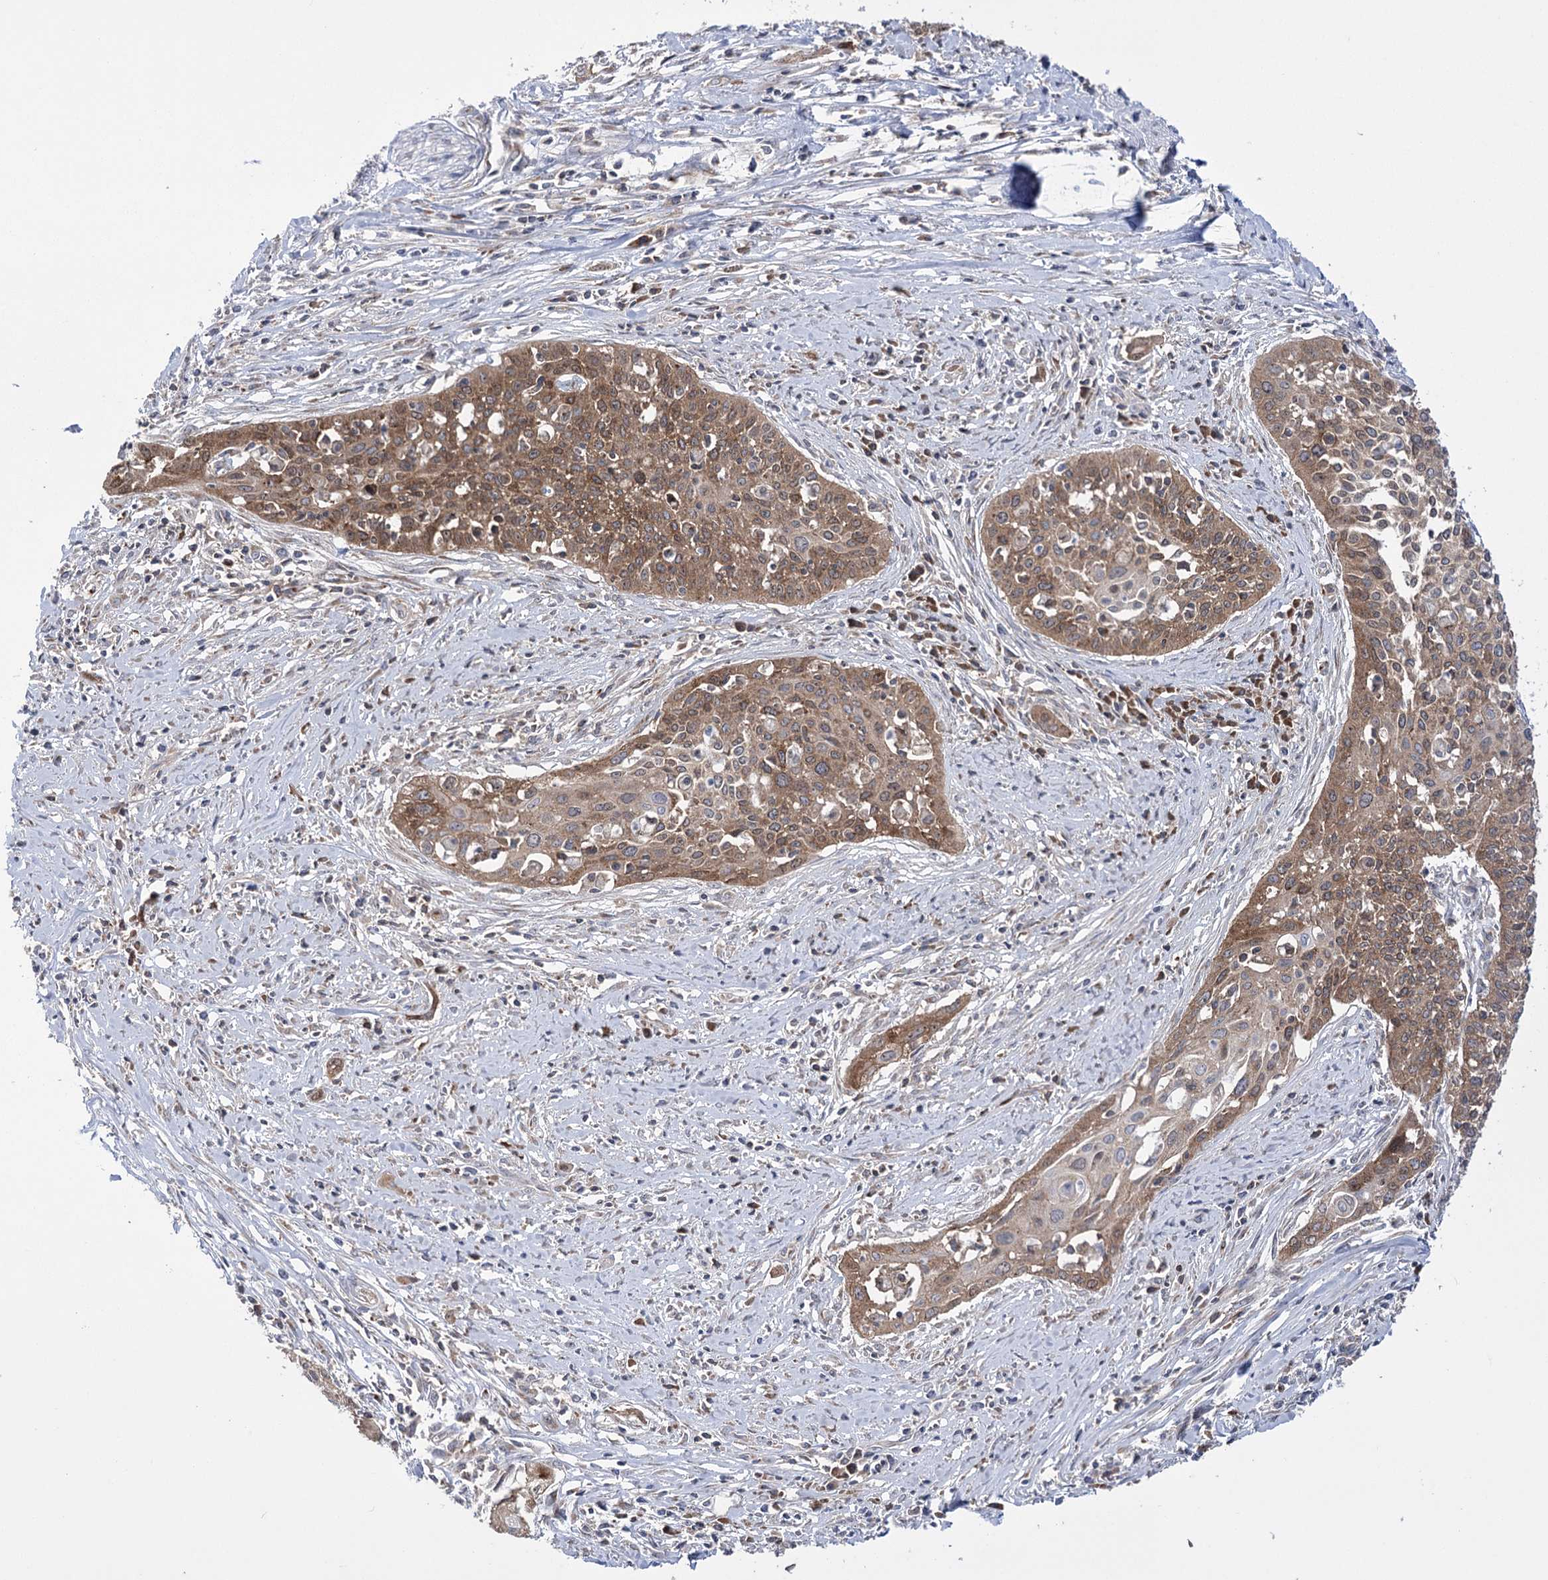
{"staining": {"intensity": "moderate", "quantity": ">75%", "location": "cytoplasmic/membranous"}, "tissue": "cervical cancer", "cell_type": "Tumor cells", "image_type": "cancer", "snomed": [{"axis": "morphology", "description": "Squamous cell carcinoma, NOS"}, {"axis": "topography", "description": "Cervix"}], "caption": "Cervical cancer stained for a protein displays moderate cytoplasmic/membranous positivity in tumor cells.", "gene": "ZNF622", "patient": {"sex": "female", "age": 34}}